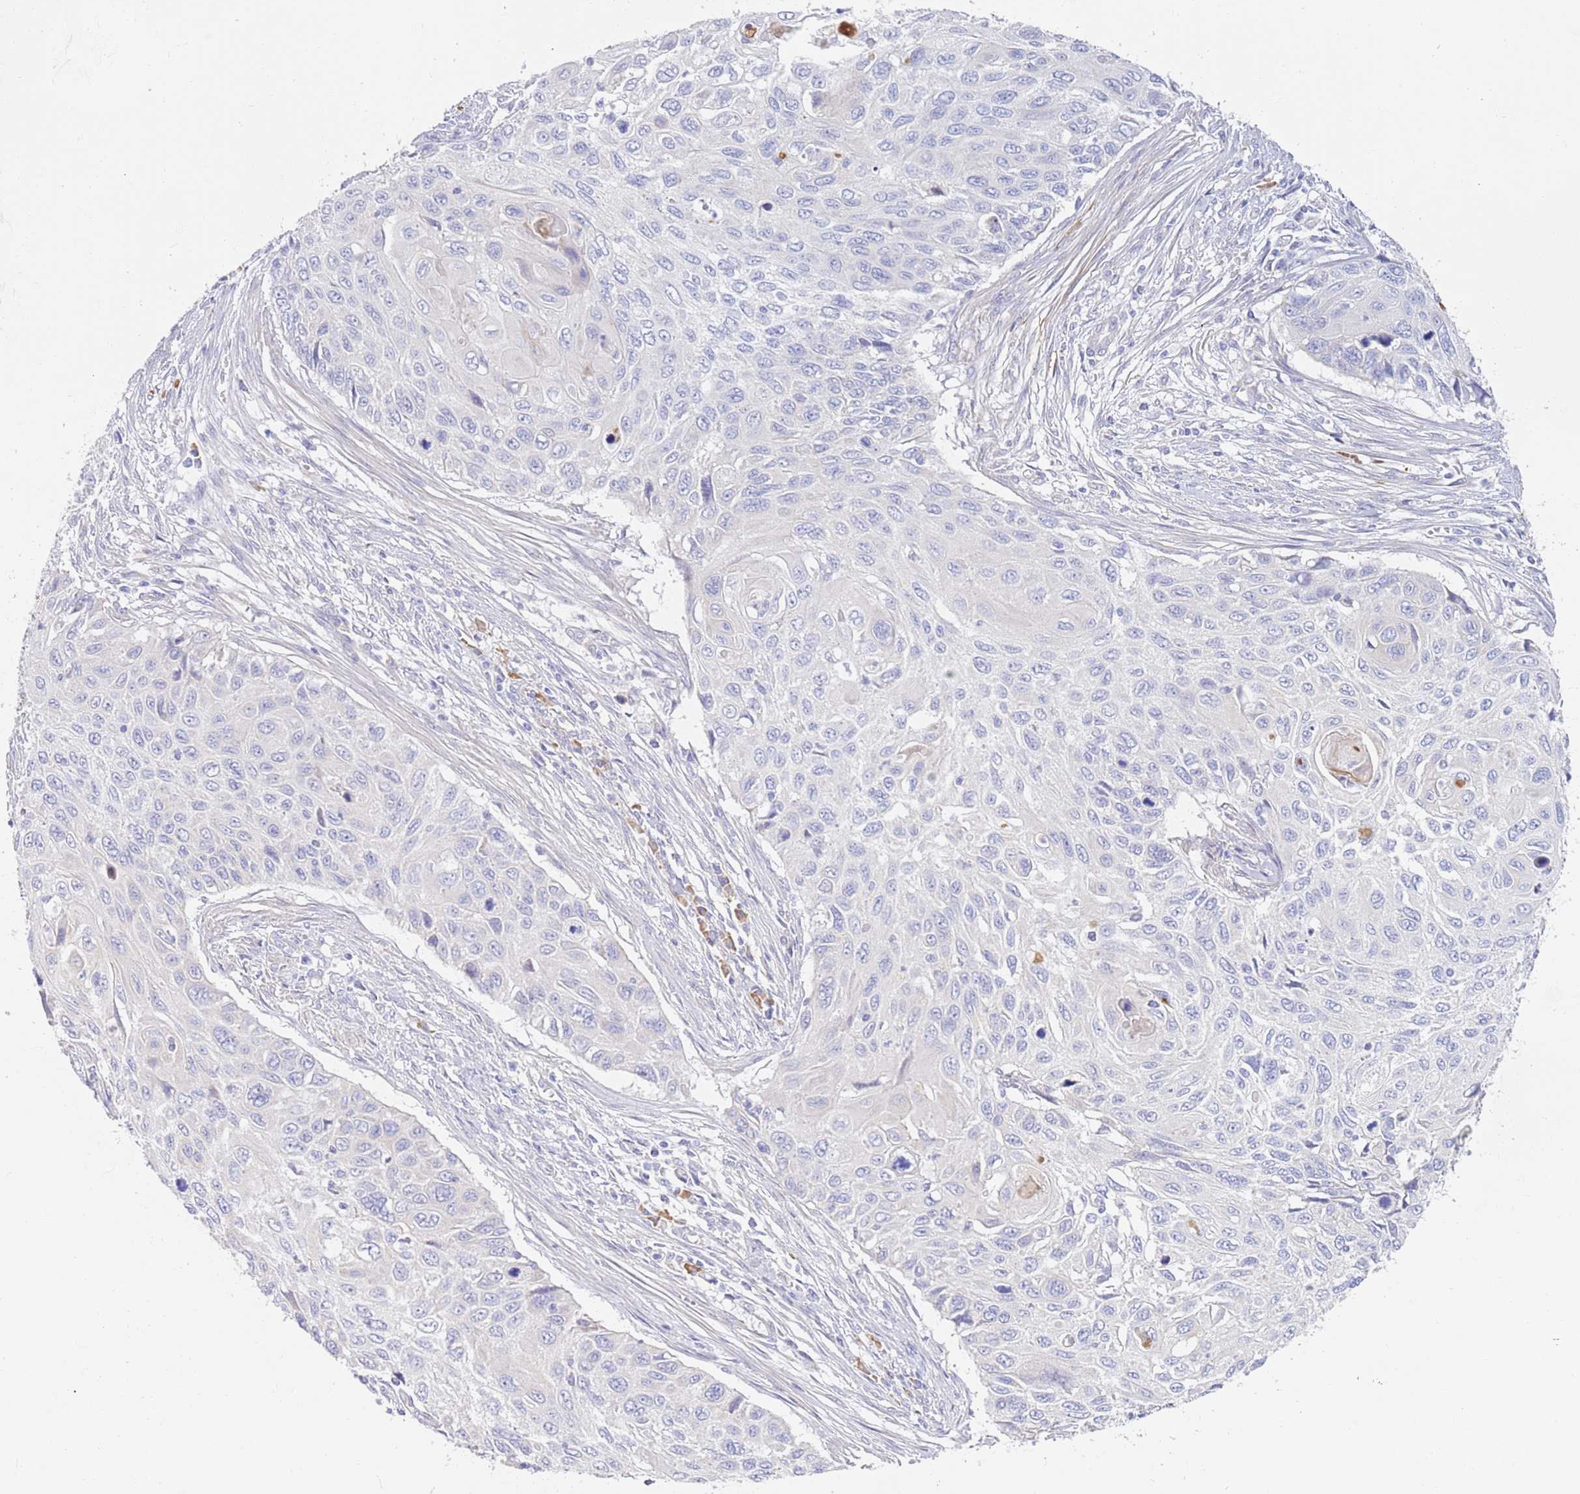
{"staining": {"intensity": "negative", "quantity": "none", "location": "none"}, "tissue": "cervical cancer", "cell_type": "Tumor cells", "image_type": "cancer", "snomed": [{"axis": "morphology", "description": "Squamous cell carcinoma, NOS"}, {"axis": "topography", "description": "Cervix"}], "caption": "Immunohistochemistry (IHC) of squamous cell carcinoma (cervical) shows no staining in tumor cells.", "gene": "CCDC149", "patient": {"sex": "female", "age": 70}}